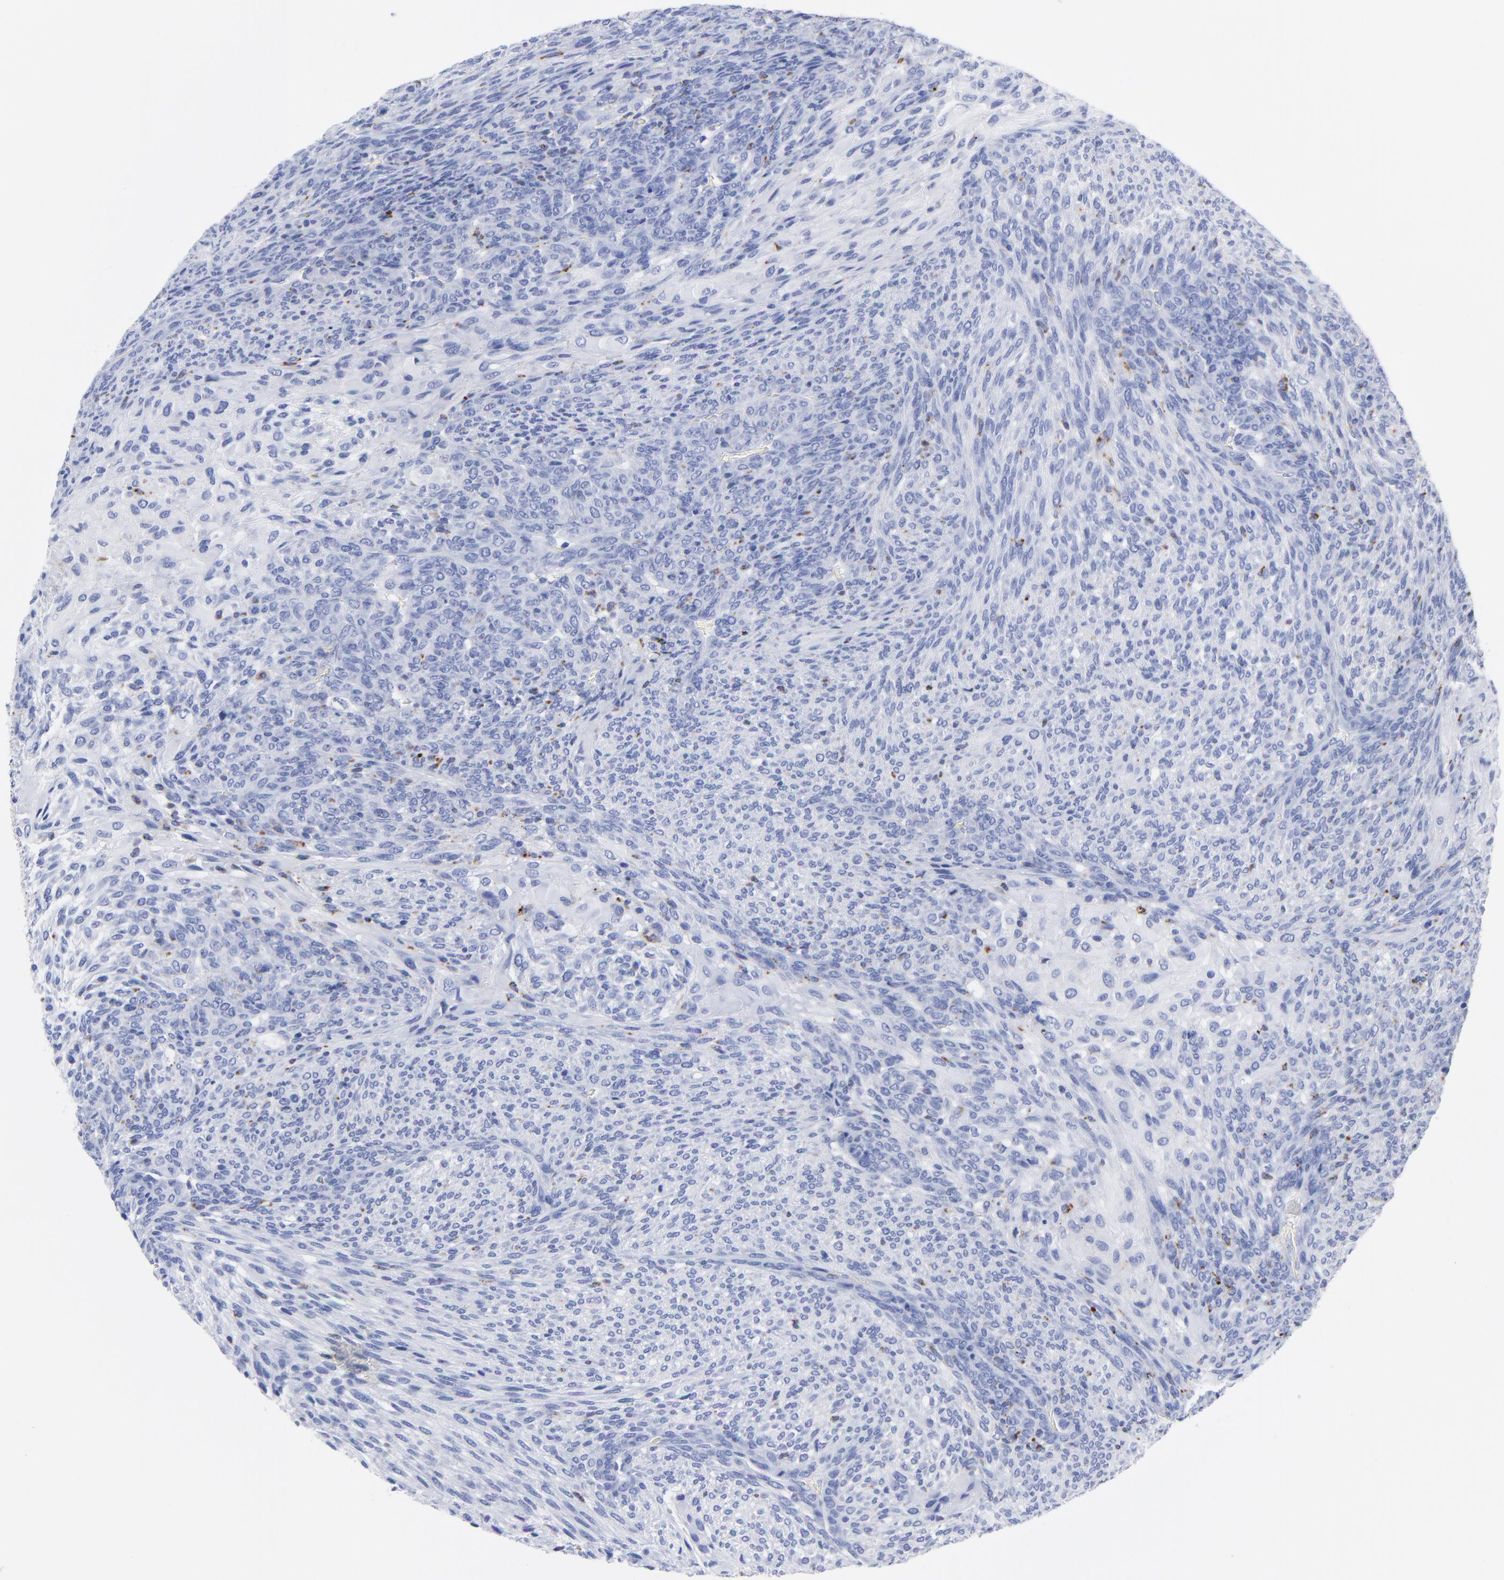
{"staining": {"intensity": "moderate", "quantity": "<25%", "location": "cytoplasmic/membranous"}, "tissue": "glioma", "cell_type": "Tumor cells", "image_type": "cancer", "snomed": [{"axis": "morphology", "description": "Glioma, malignant, High grade"}, {"axis": "topography", "description": "Cerebral cortex"}], "caption": "A brown stain shows moderate cytoplasmic/membranous staining of a protein in human glioma tumor cells.", "gene": "CPVL", "patient": {"sex": "female", "age": 55}}